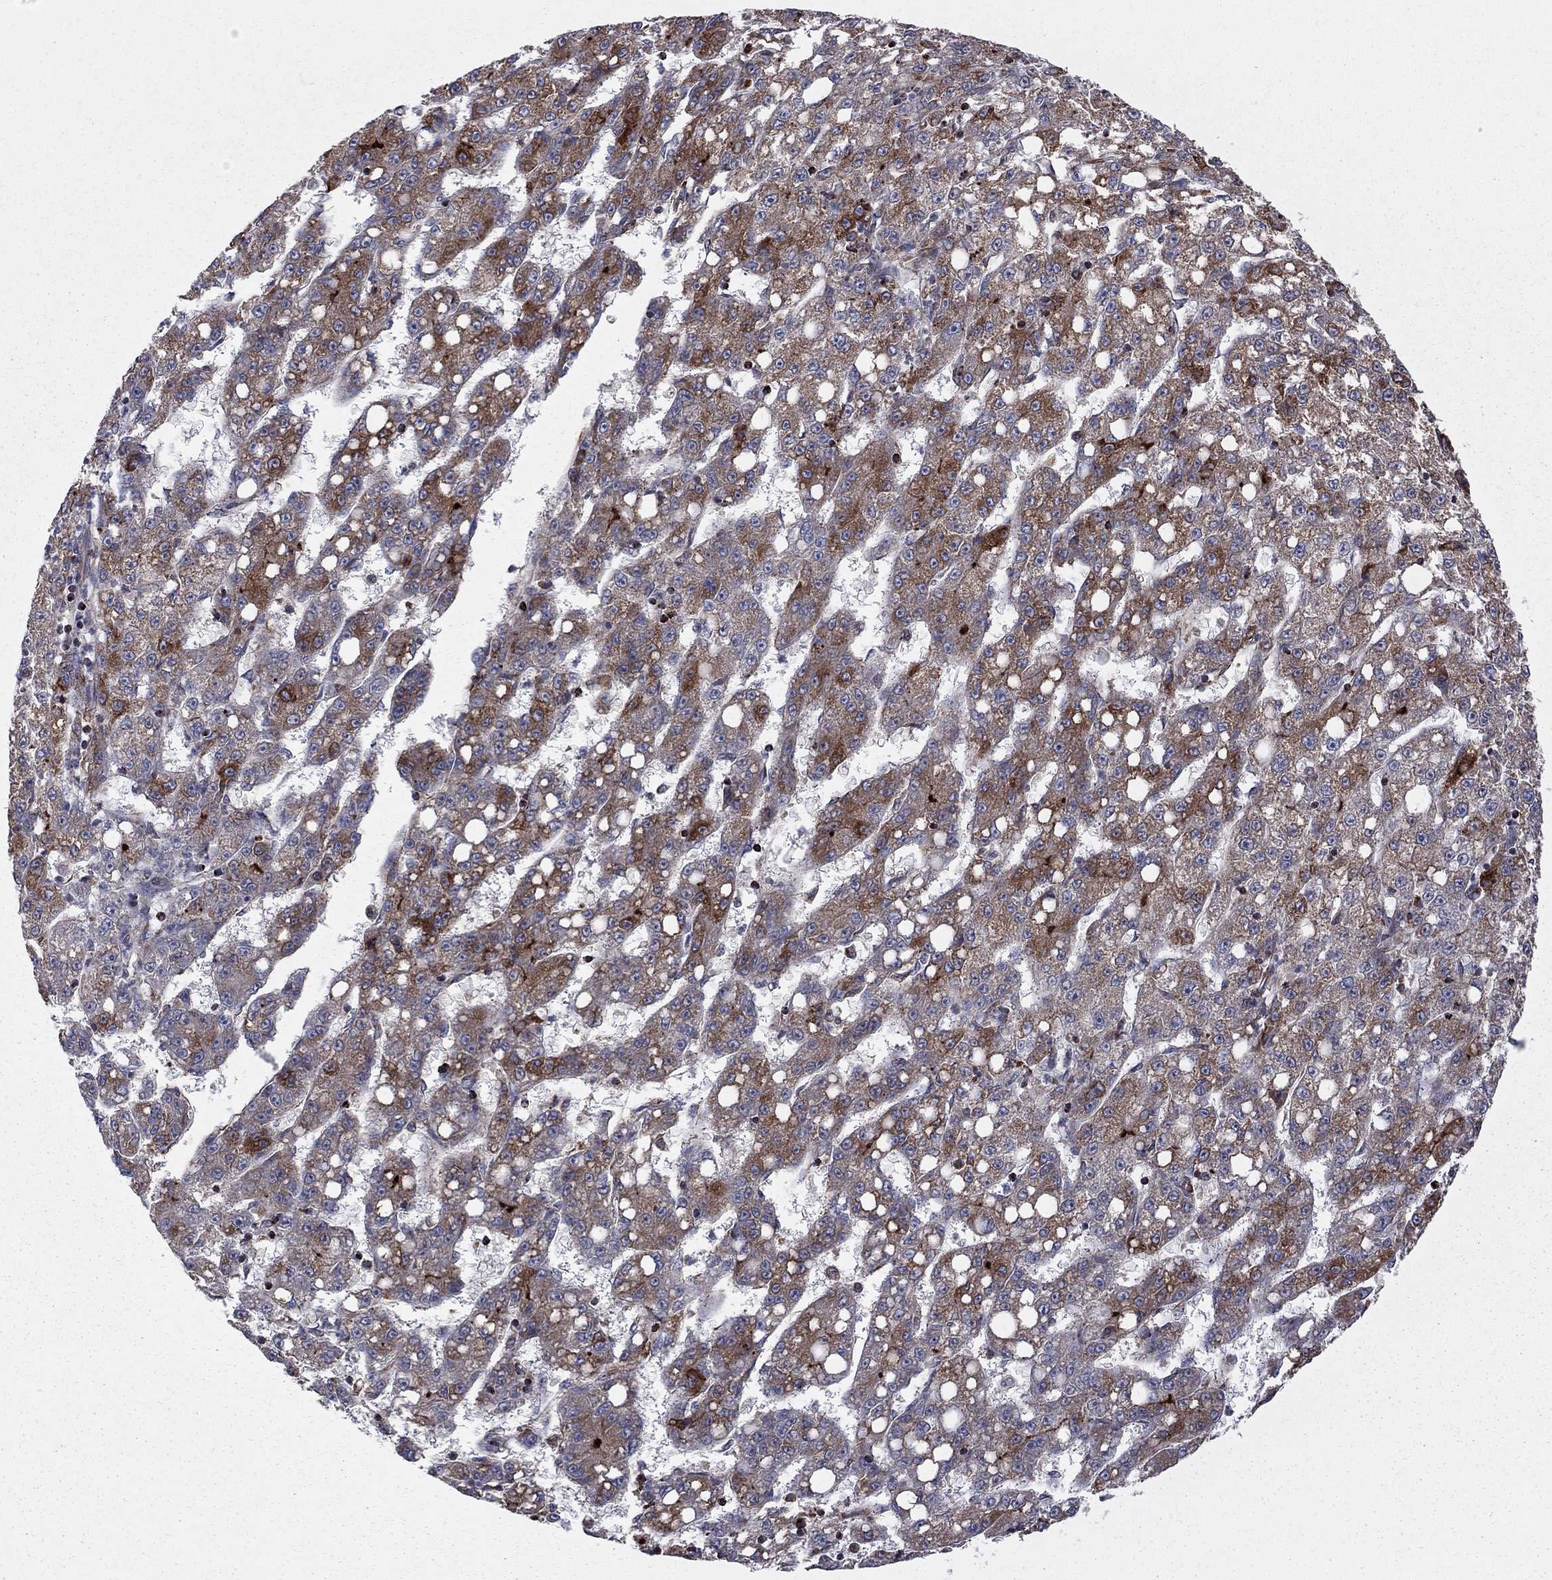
{"staining": {"intensity": "strong", "quantity": "<25%", "location": "cytoplasmic/membranous"}, "tissue": "liver cancer", "cell_type": "Tumor cells", "image_type": "cancer", "snomed": [{"axis": "morphology", "description": "Carcinoma, Hepatocellular, NOS"}, {"axis": "topography", "description": "Liver"}], "caption": "Liver cancer (hepatocellular carcinoma) stained for a protein (brown) reveals strong cytoplasmic/membranous positive expression in approximately <25% of tumor cells.", "gene": "CLPTM1", "patient": {"sex": "female", "age": 65}}